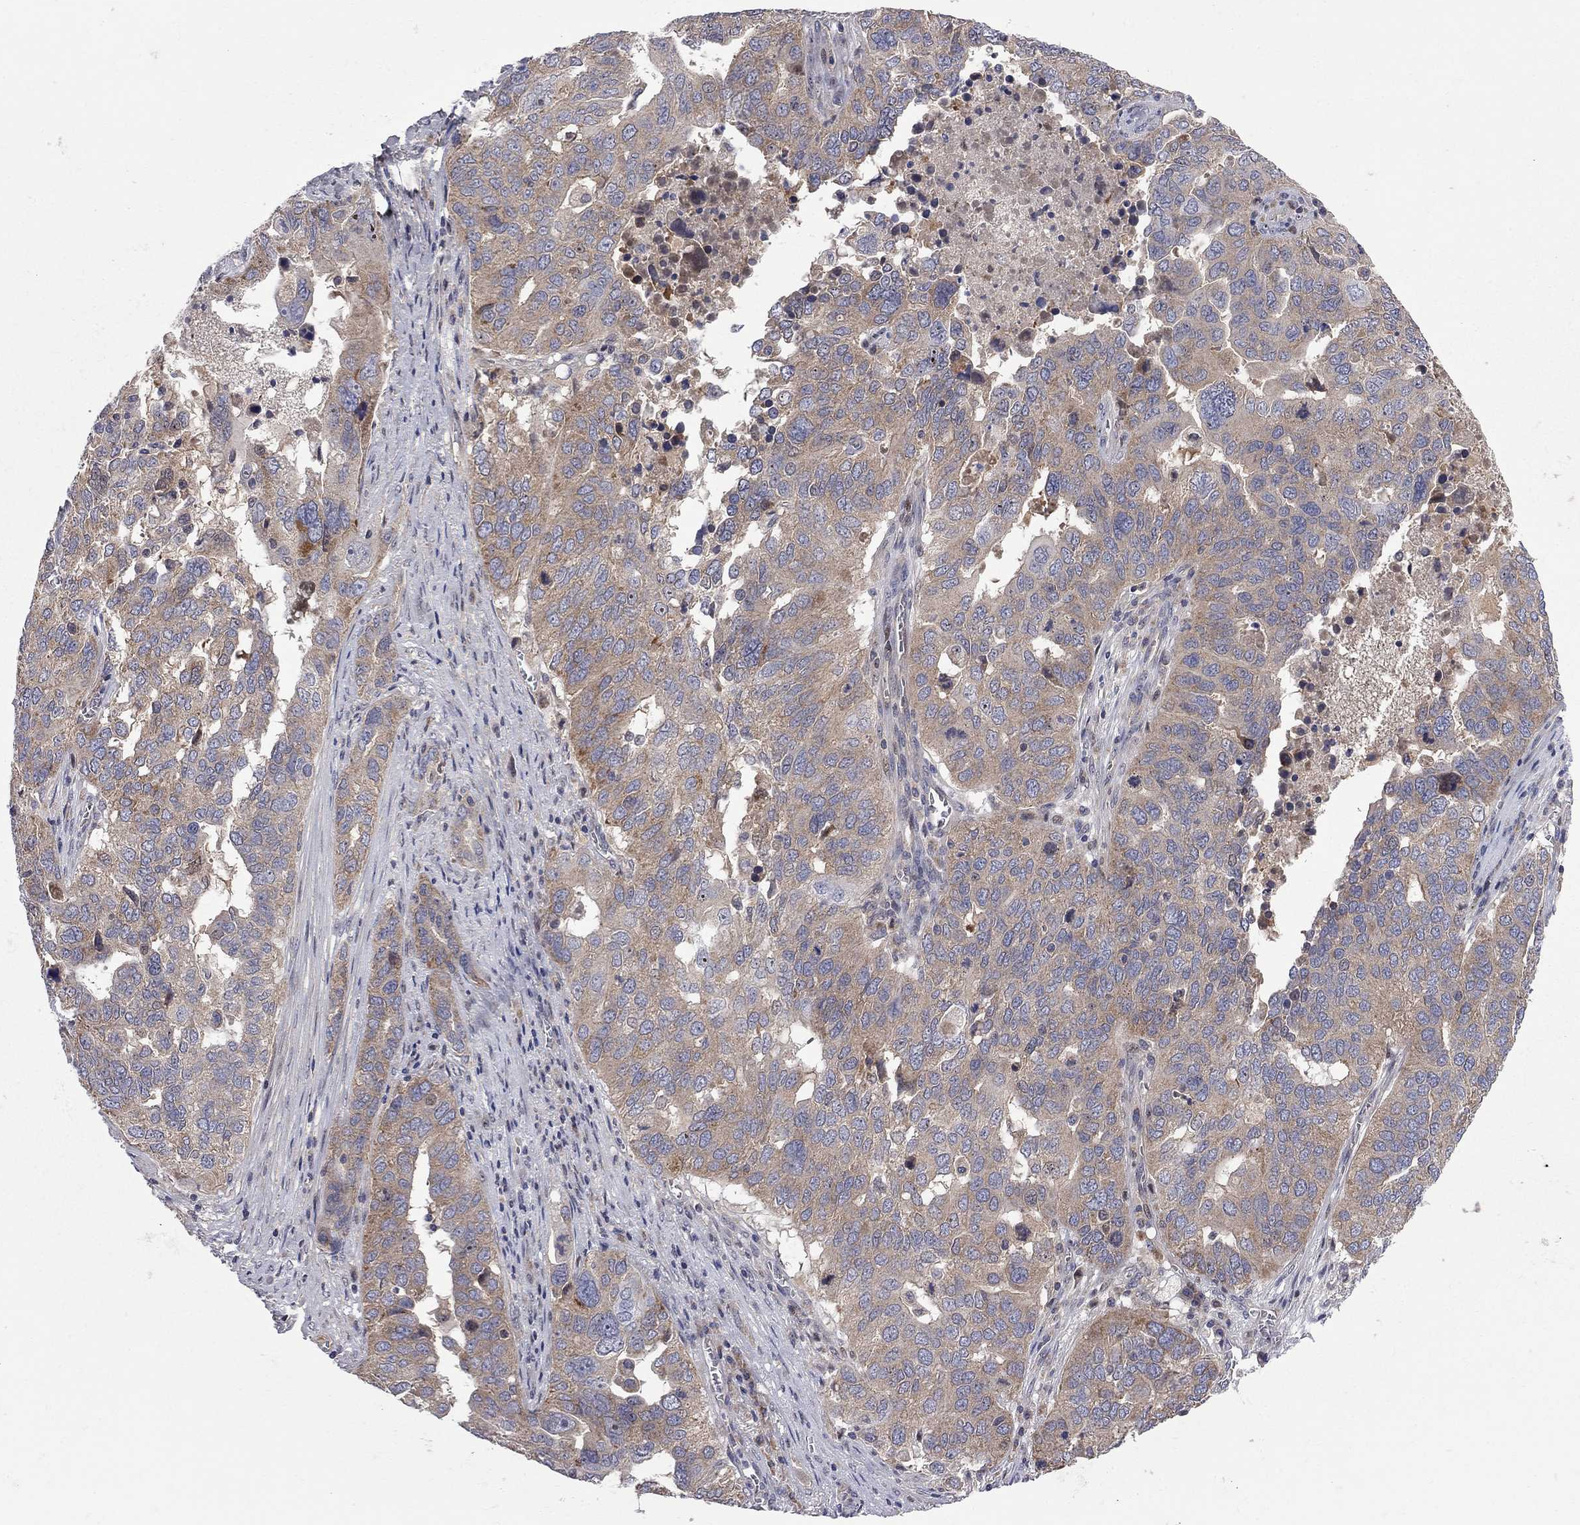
{"staining": {"intensity": "moderate", "quantity": "<25%", "location": "cytoplasmic/membranous"}, "tissue": "ovarian cancer", "cell_type": "Tumor cells", "image_type": "cancer", "snomed": [{"axis": "morphology", "description": "Carcinoma, endometroid"}, {"axis": "topography", "description": "Soft tissue"}, {"axis": "topography", "description": "Ovary"}], "caption": "An immunohistochemistry image of neoplastic tissue is shown. Protein staining in brown shows moderate cytoplasmic/membranous positivity in ovarian cancer within tumor cells. Immunohistochemistry (ihc) stains the protein of interest in brown and the nuclei are stained blue.", "gene": "CNOT11", "patient": {"sex": "female", "age": 52}}